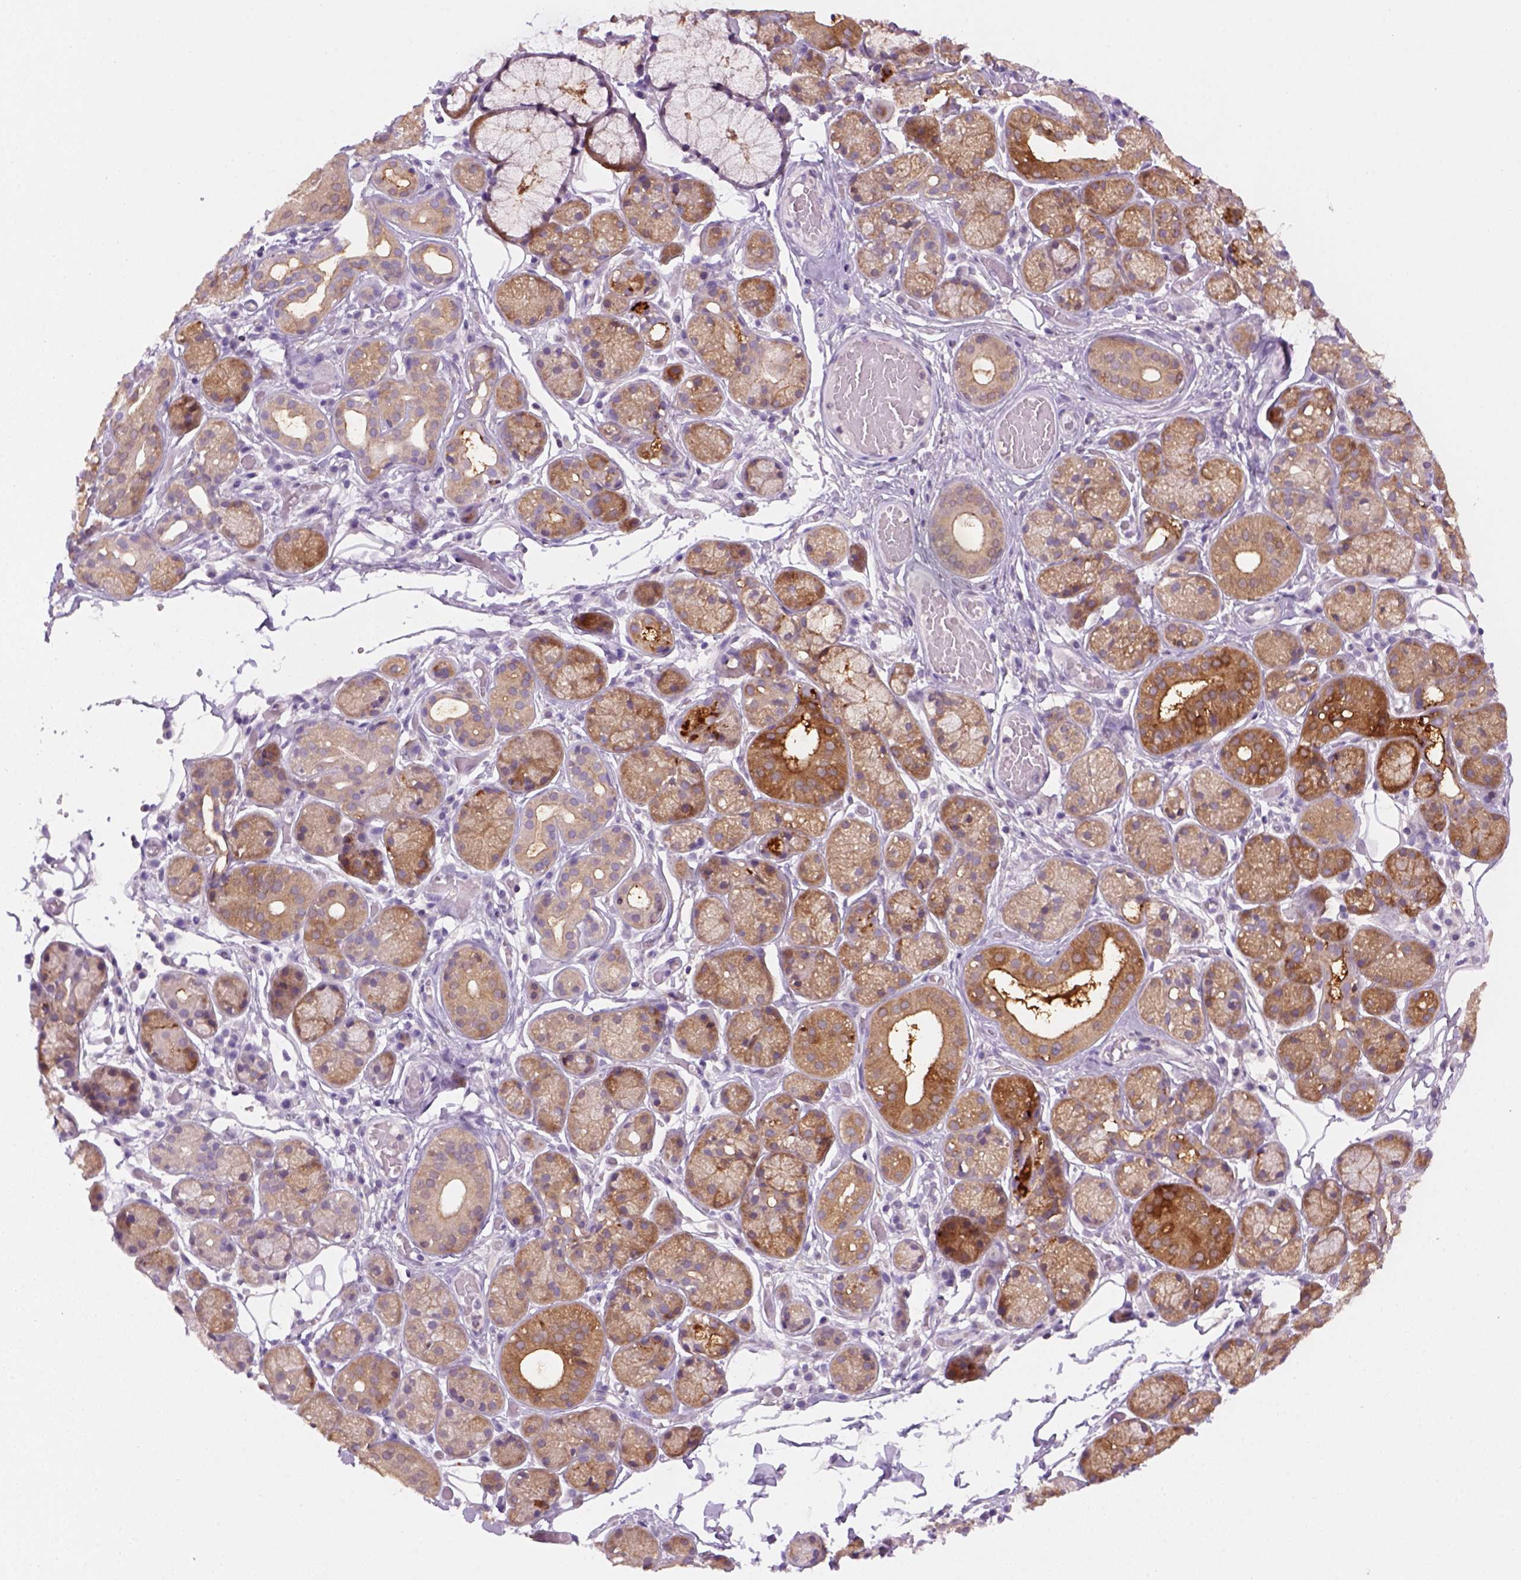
{"staining": {"intensity": "moderate", "quantity": ">75%", "location": "cytoplasmic/membranous"}, "tissue": "salivary gland", "cell_type": "Glandular cells", "image_type": "normal", "snomed": [{"axis": "morphology", "description": "Normal tissue, NOS"}, {"axis": "topography", "description": "Salivary gland"}, {"axis": "topography", "description": "Peripheral nerve tissue"}], "caption": "Normal salivary gland shows moderate cytoplasmic/membranous expression in approximately >75% of glandular cells, visualized by immunohistochemistry.", "gene": "GOT1", "patient": {"sex": "male", "age": 71}}